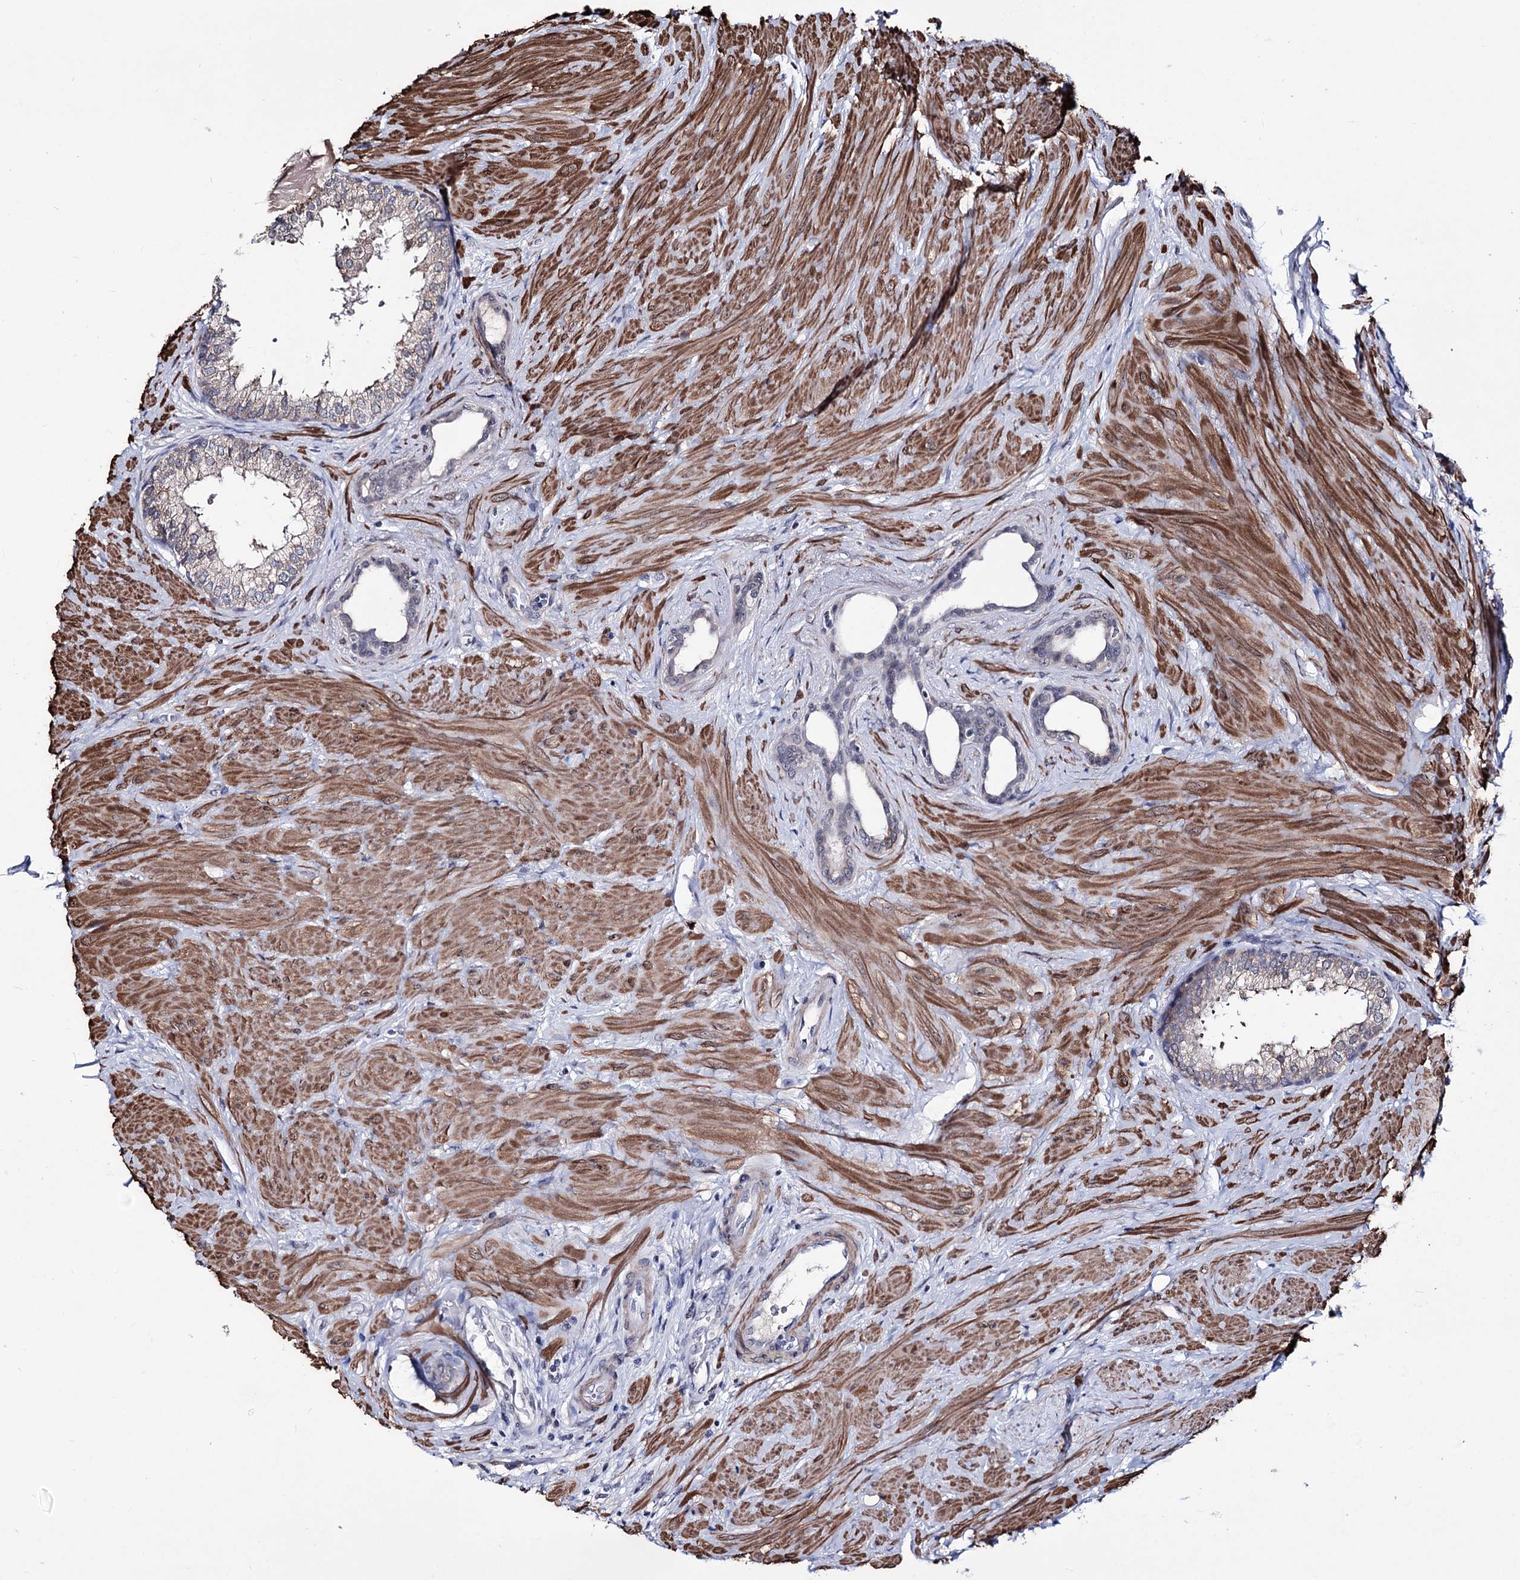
{"staining": {"intensity": "weak", "quantity": "<25%", "location": "cytoplasmic/membranous"}, "tissue": "prostate", "cell_type": "Glandular cells", "image_type": "normal", "snomed": [{"axis": "morphology", "description": "Normal tissue, NOS"}, {"axis": "topography", "description": "Prostate"}], "caption": "IHC image of unremarkable prostate: prostate stained with DAB (3,3'-diaminobenzidine) exhibits no significant protein expression in glandular cells.", "gene": "PPRC1", "patient": {"sex": "male", "age": 48}}